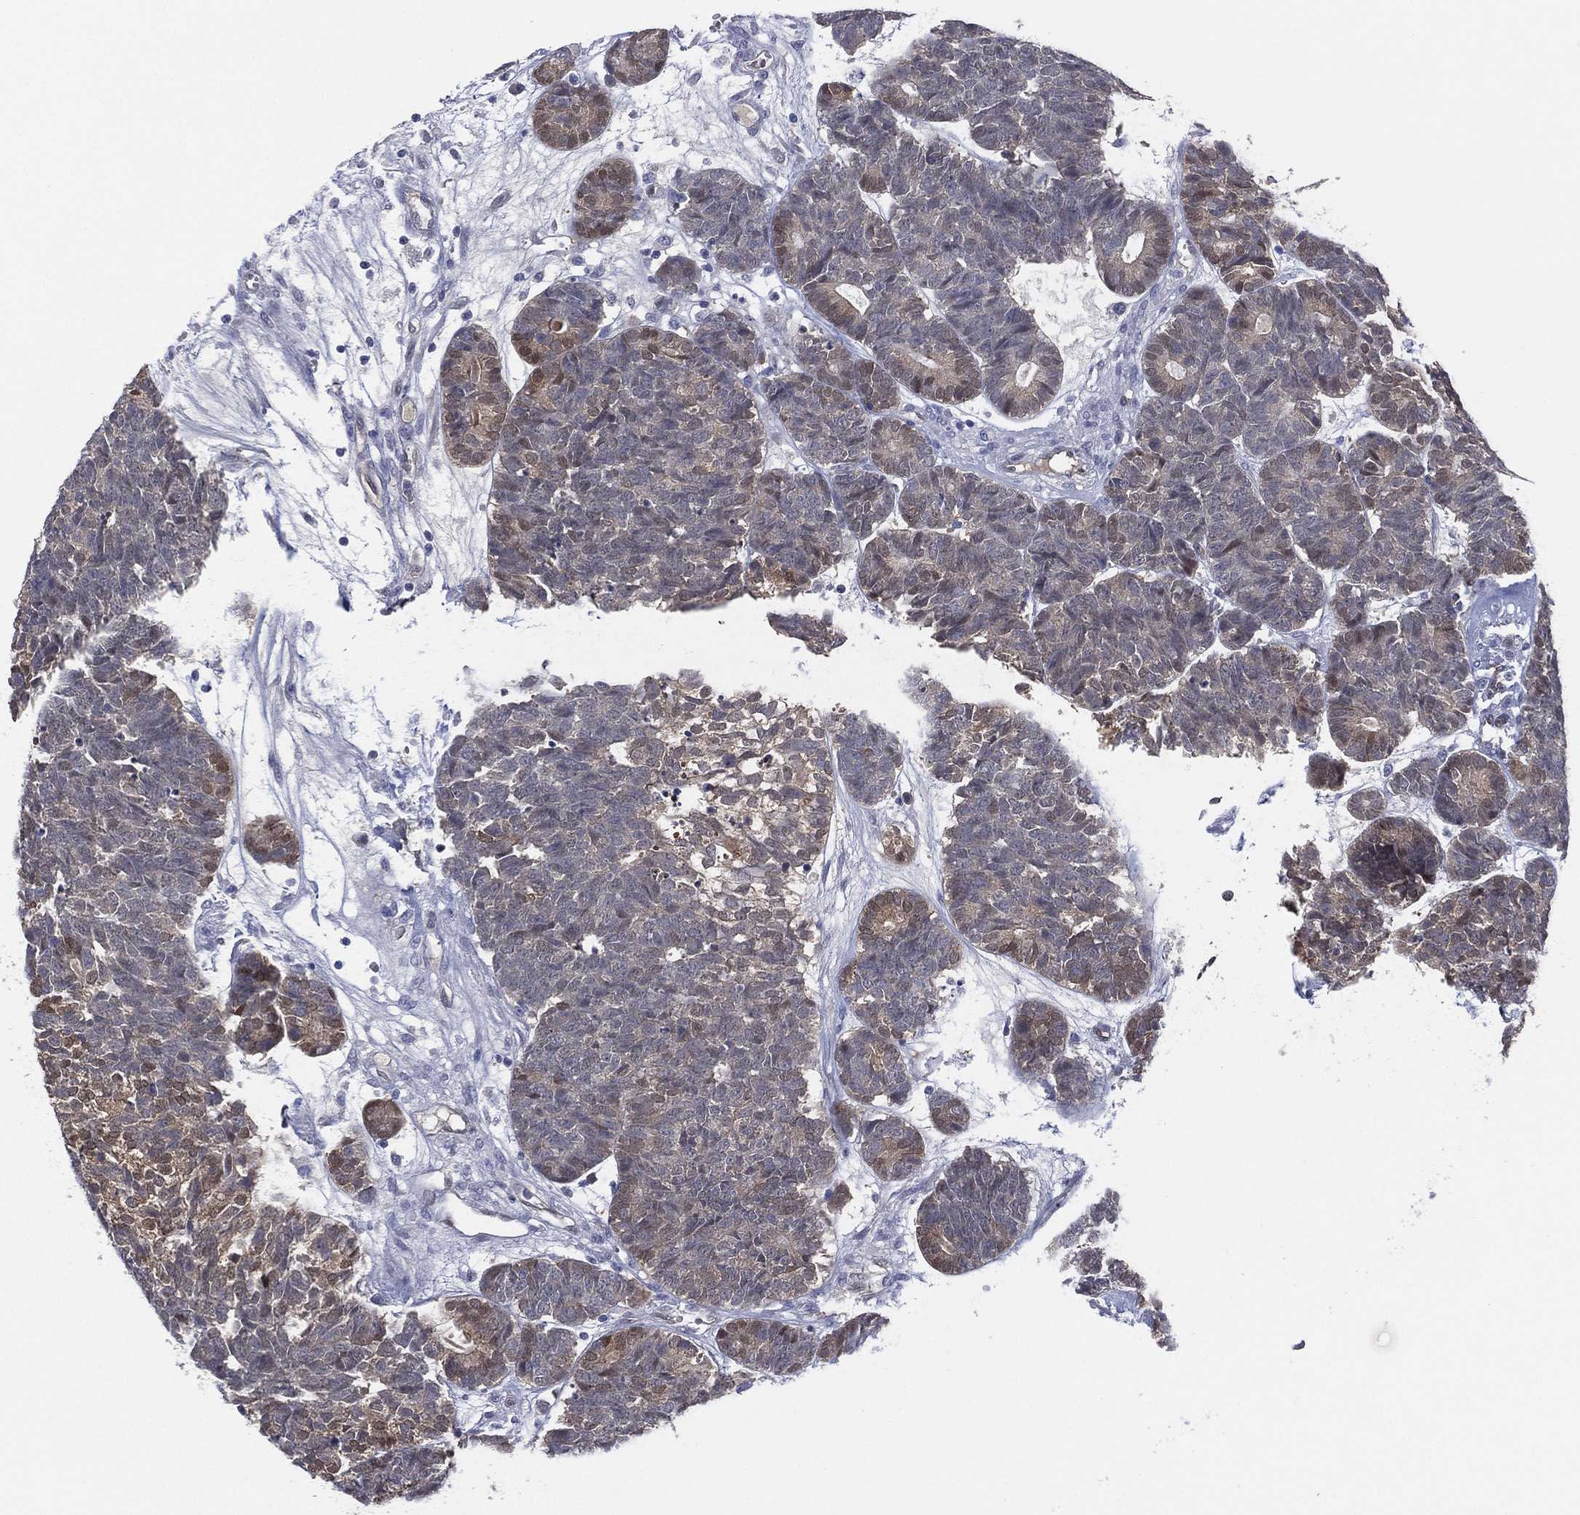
{"staining": {"intensity": "moderate", "quantity": "<25%", "location": "nuclear"}, "tissue": "head and neck cancer", "cell_type": "Tumor cells", "image_type": "cancer", "snomed": [{"axis": "morphology", "description": "Adenocarcinoma, NOS"}, {"axis": "topography", "description": "Head-Neck"}], "caption": "IHC histopathology image of neoplastic tissue: head and neck adenocarcinoma stained using immunohistochemistry (IHC) demonstrates low levels of moderate protein expression localized specifically in the nuclear of tumor cells, appearing as a nuclear brown color.", "gene": "DDAH1", "patient": {"sex": "female", "age": 81}}